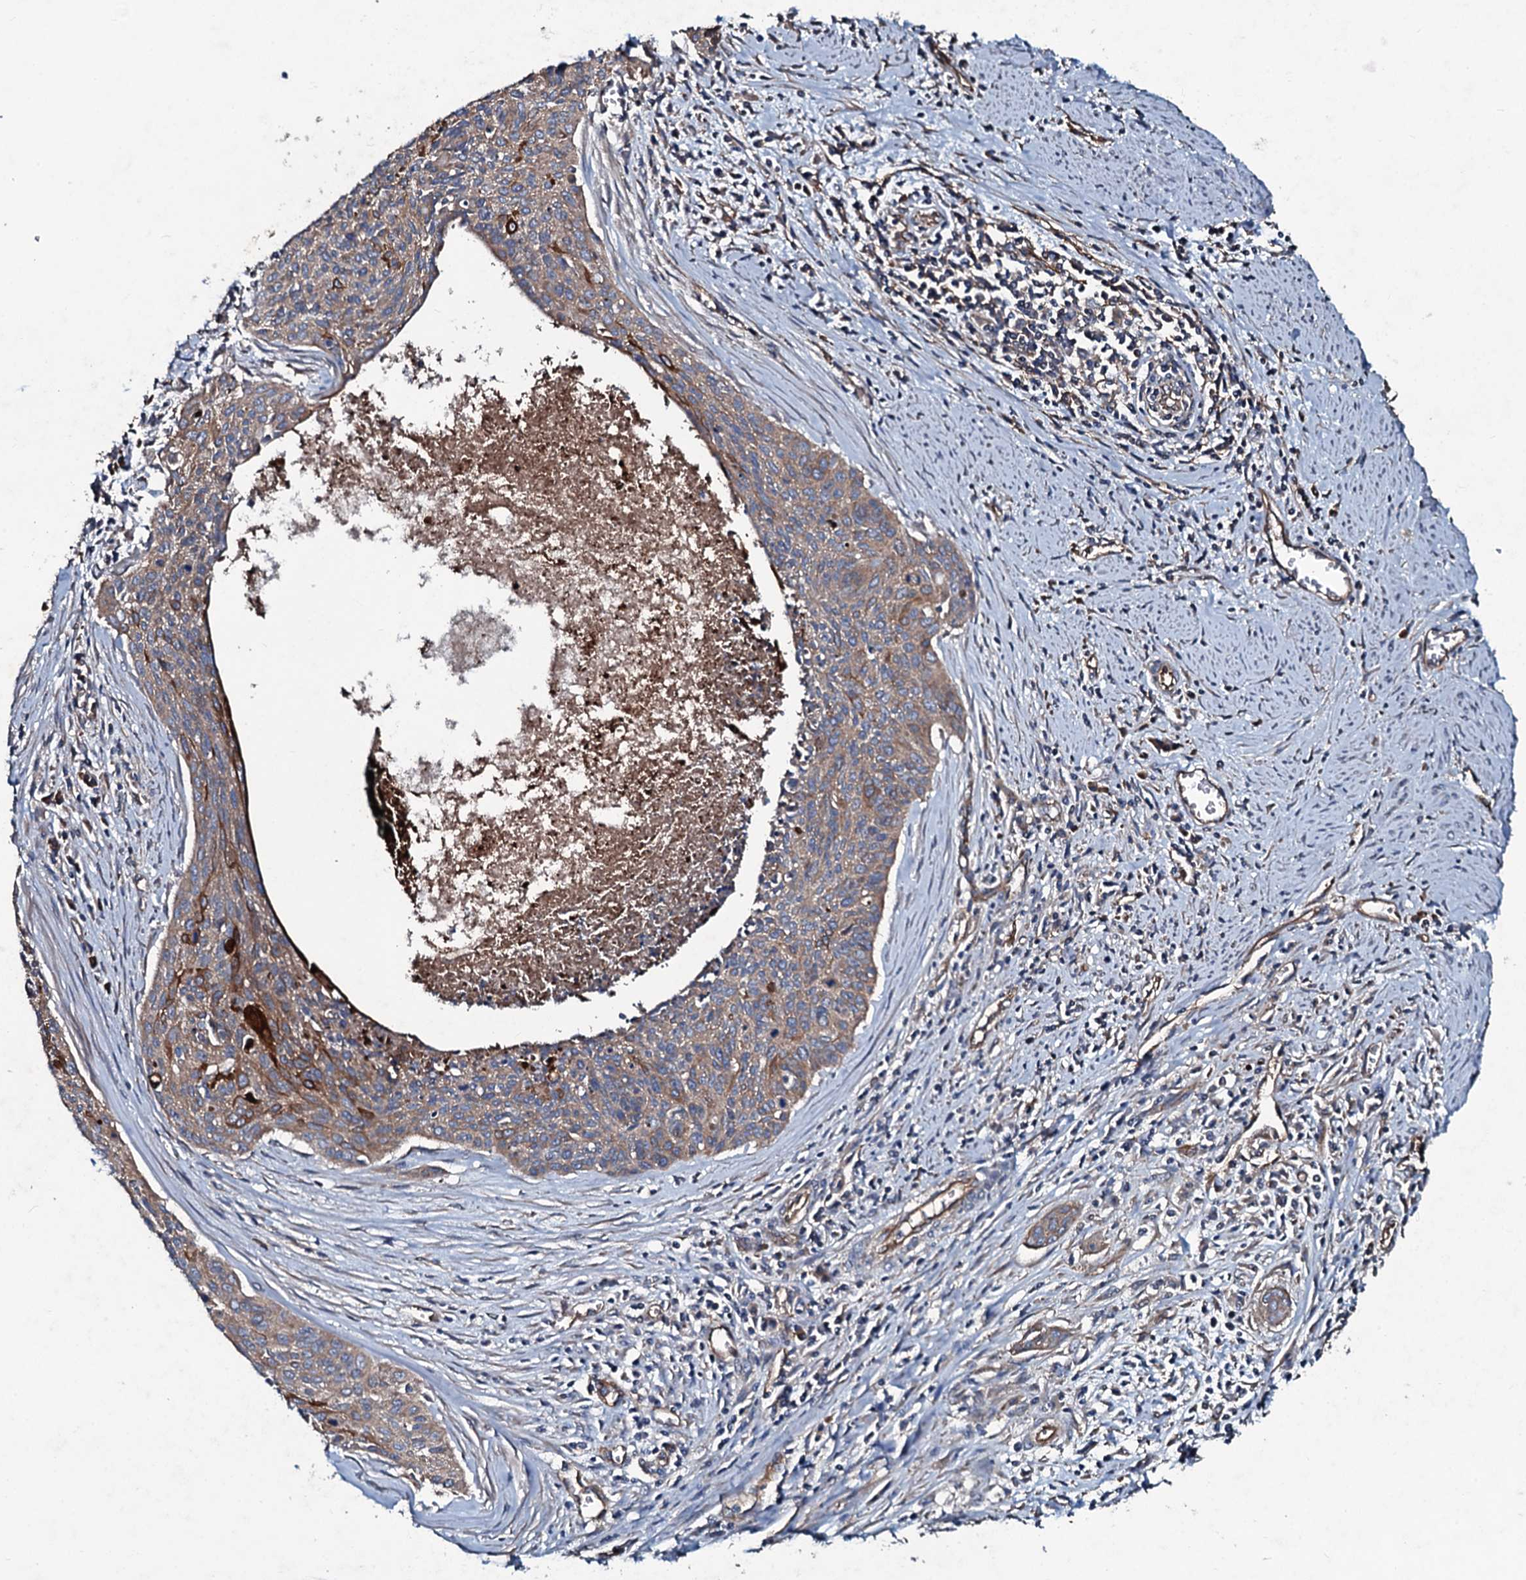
{"staining": {"intensity": "moderate", "quantity": ">75%", "location": "cytoplasmic/membranous"}, "tissue": "cervical cancer", "cell_type": "Tumor cells", "image_type": "cancer", "snomed": [{"axis": "morphology", "description": "Squamous cell carcinoma, NOS"}, {"axis": "topography", "description": "Cervix"}], "caption": "A photomicrograph of cervical cancer stained for a protein demonstrates moderate cytoplasmic/membranous brown staining in tumor cells.", "gene": "DMAC2", "patient": {"sex": "female", "age": 55}}